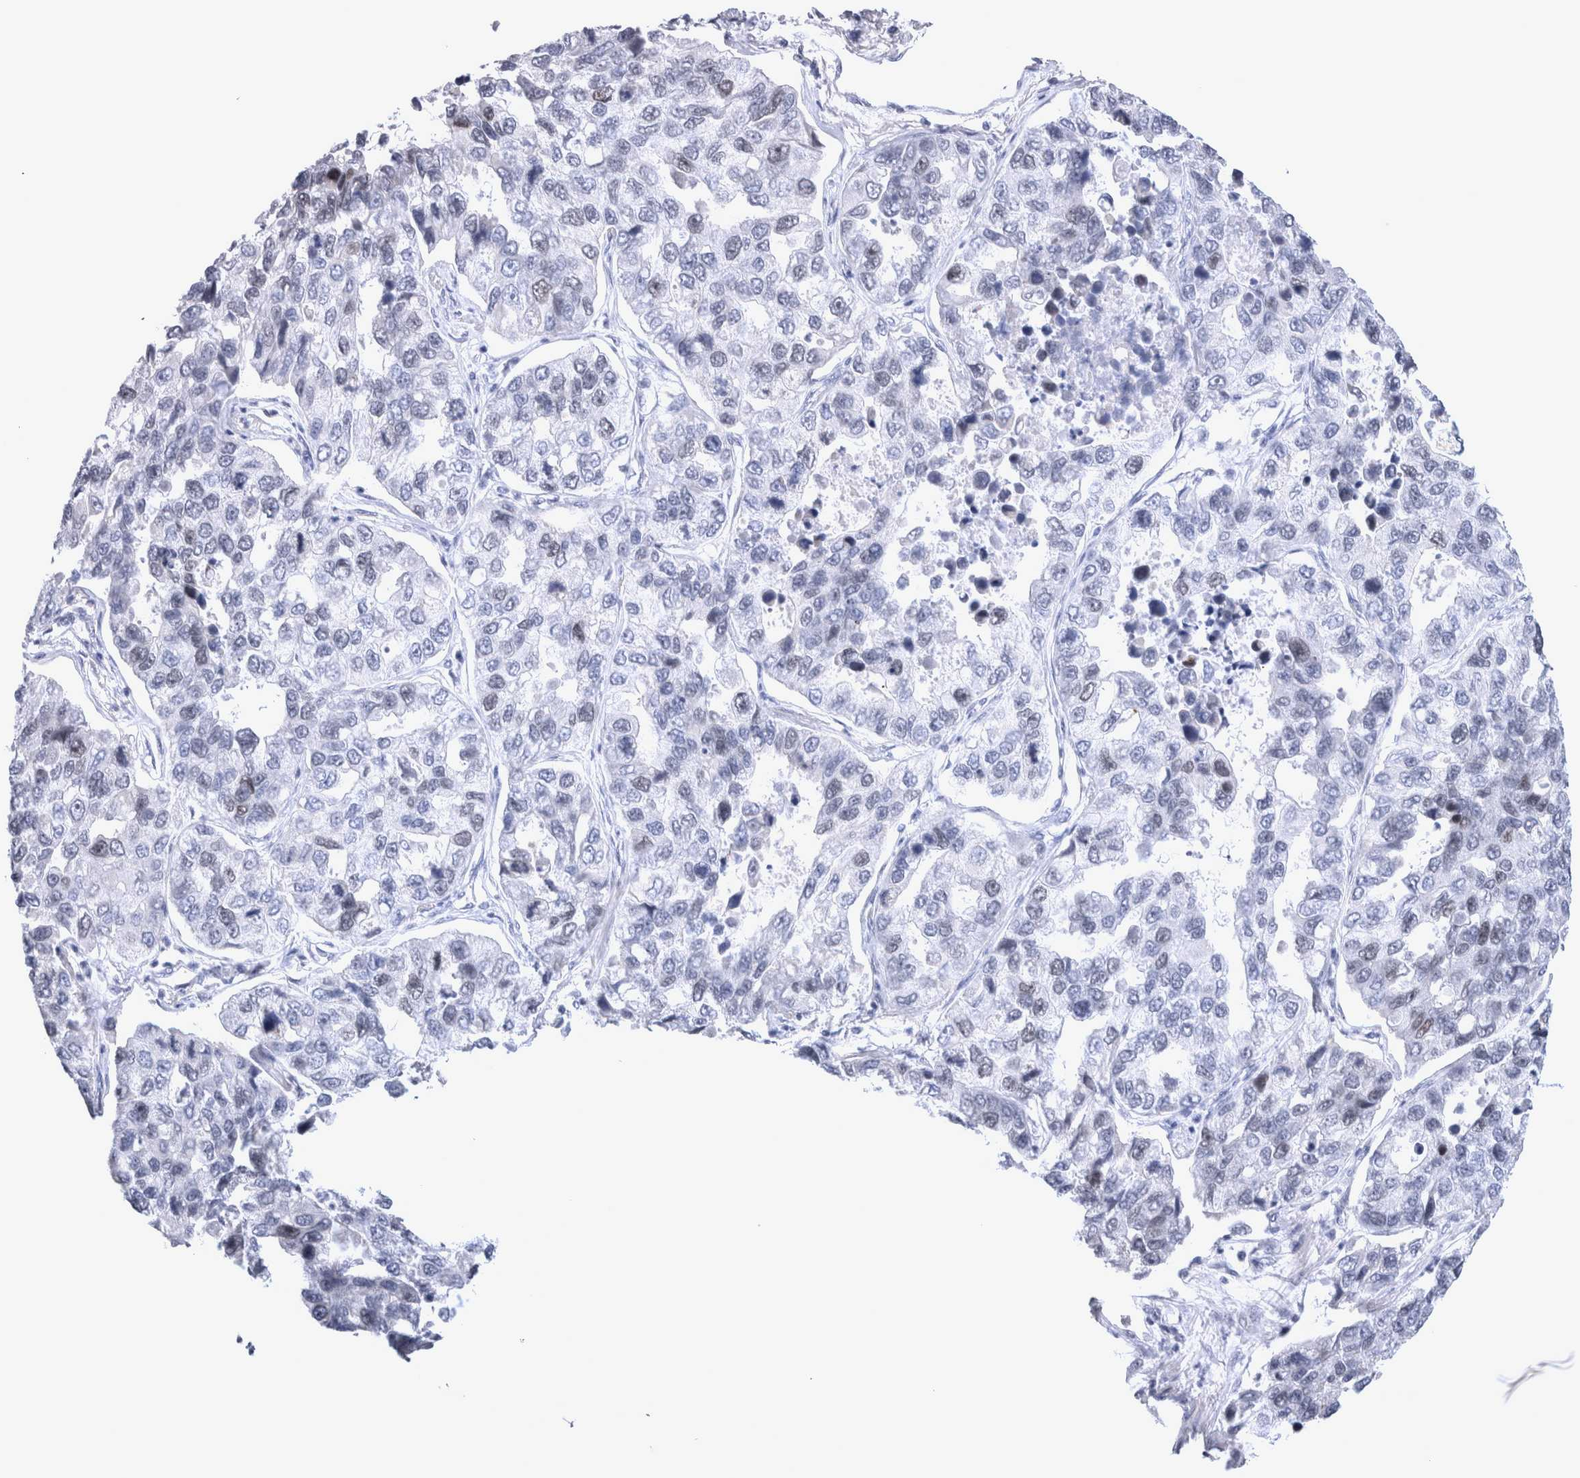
{"staining": {"intensity": "negative", "quantity": "none", "location": "none"}, "tissue": "lung cancer", "cell_type": "Tumor cells", "image_type": "cancer", "snomed": [{"axis": "morphology", "description": "Adenocarcinoma, NOS"}, {"axis": "topography", "description": "Lung"}], "caption": "High magnification brightfield microscopy of lung cancer (adenocarcinoma) stained with DAB (brown) and counterstained with hematoxylin (blue): tumor cells show no significant staining.", "gene": "KIF18B", "patient": {"sex": "male", "age": 64}}